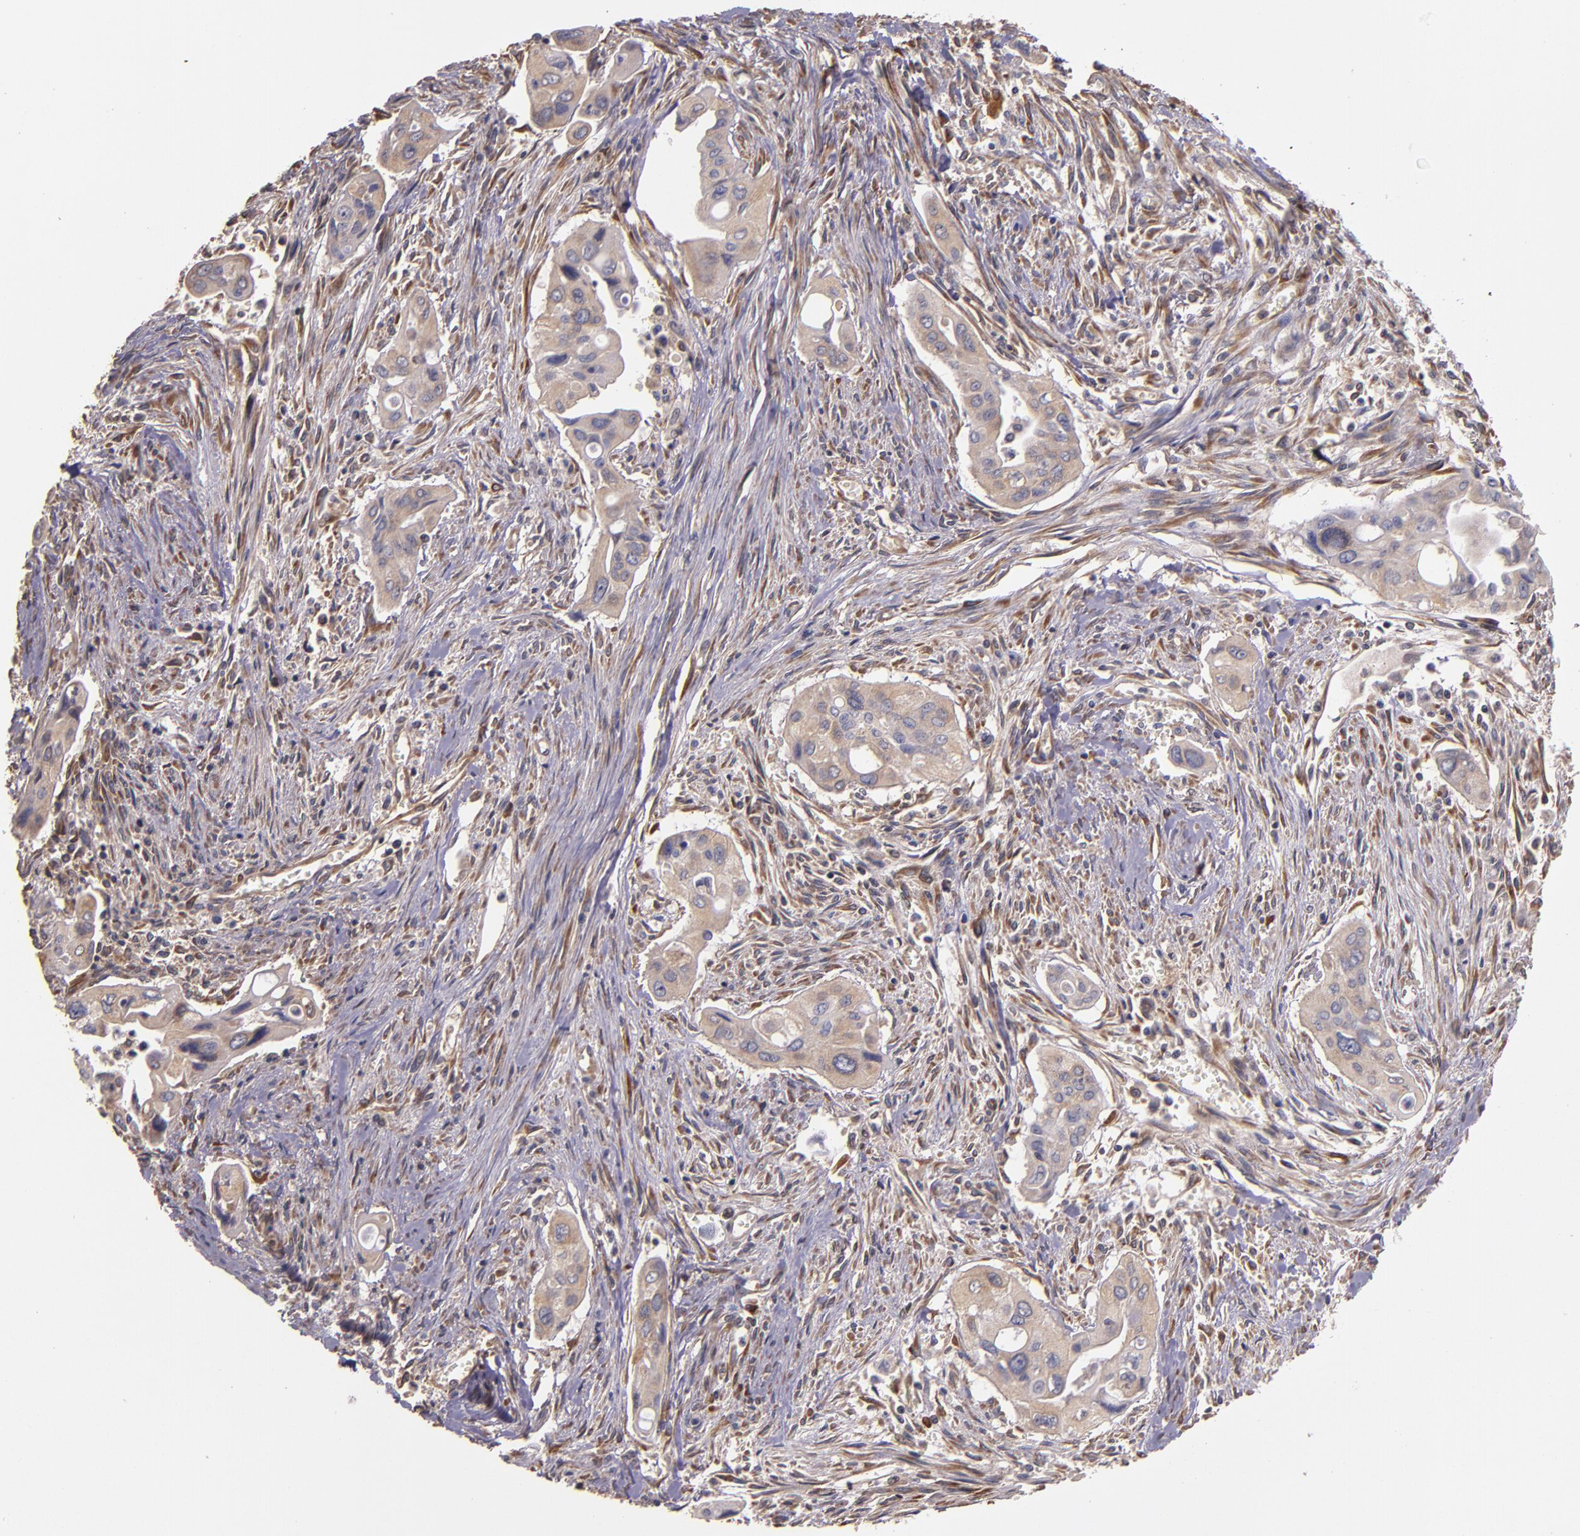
{"staining": {"intensity": "weak", "quantity": ">75%", "location": "cytoplasmic/membranous"}, "tissue": "pancreatic cancer", "cell_type": "Tumor cells", "image_type": "cancer", "snomed": [{"axis": "morphology", "description": "Adenocarcinoma, NOS"}, {"axis": "topography", "description": "Pancreas"}], "caption": "This is an image of immunohistochemistry staining of pancreatic cancer (adenocarcinoma), which shows weak staining in the cytoplasmic/membranous of tumor cells.", "gene": "PRAF2", "patient": {"sex": "male", "age": 77}}